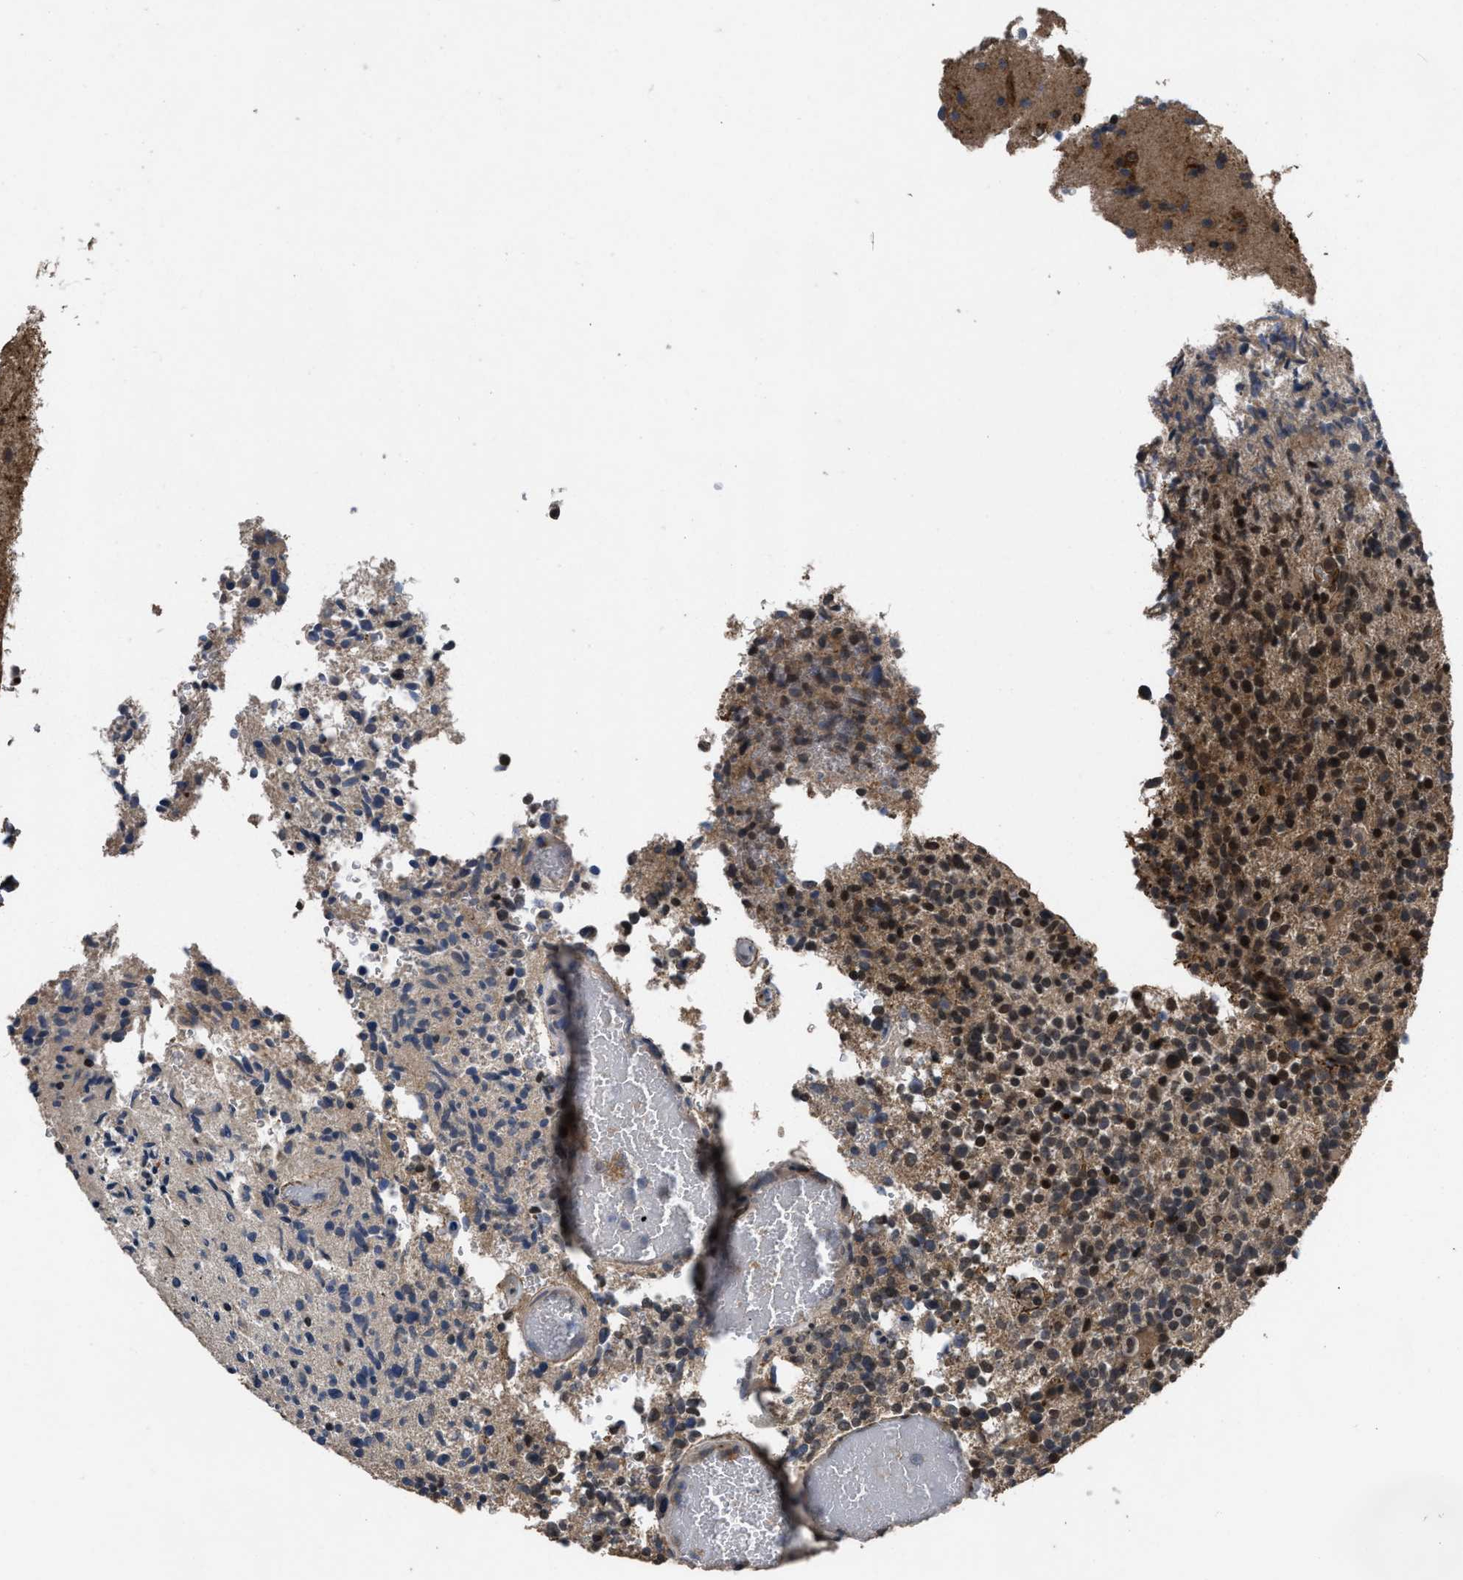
{"staining": {"intensity": "moderate", "quantity": ">75%", "location": "cytoplasmic/membranous,nuclear"}, "tissue": "glioma", "cell_type": "Tumor cells", "image_type": "cancer", "snomed": [{"axis": "morphology", "description": "Glioma, malignant, High grade"}, {"axis": "topography", "description": "Brain"}], "caption": "Immunohistochemical staining of human glioma exhibits medium levels of moderate cytoplasmic/membranous and nuclear expression in approximately >75% of tumor cells.", "gene": "UTRN", "patient": {"sex": "male", "age": 72}}